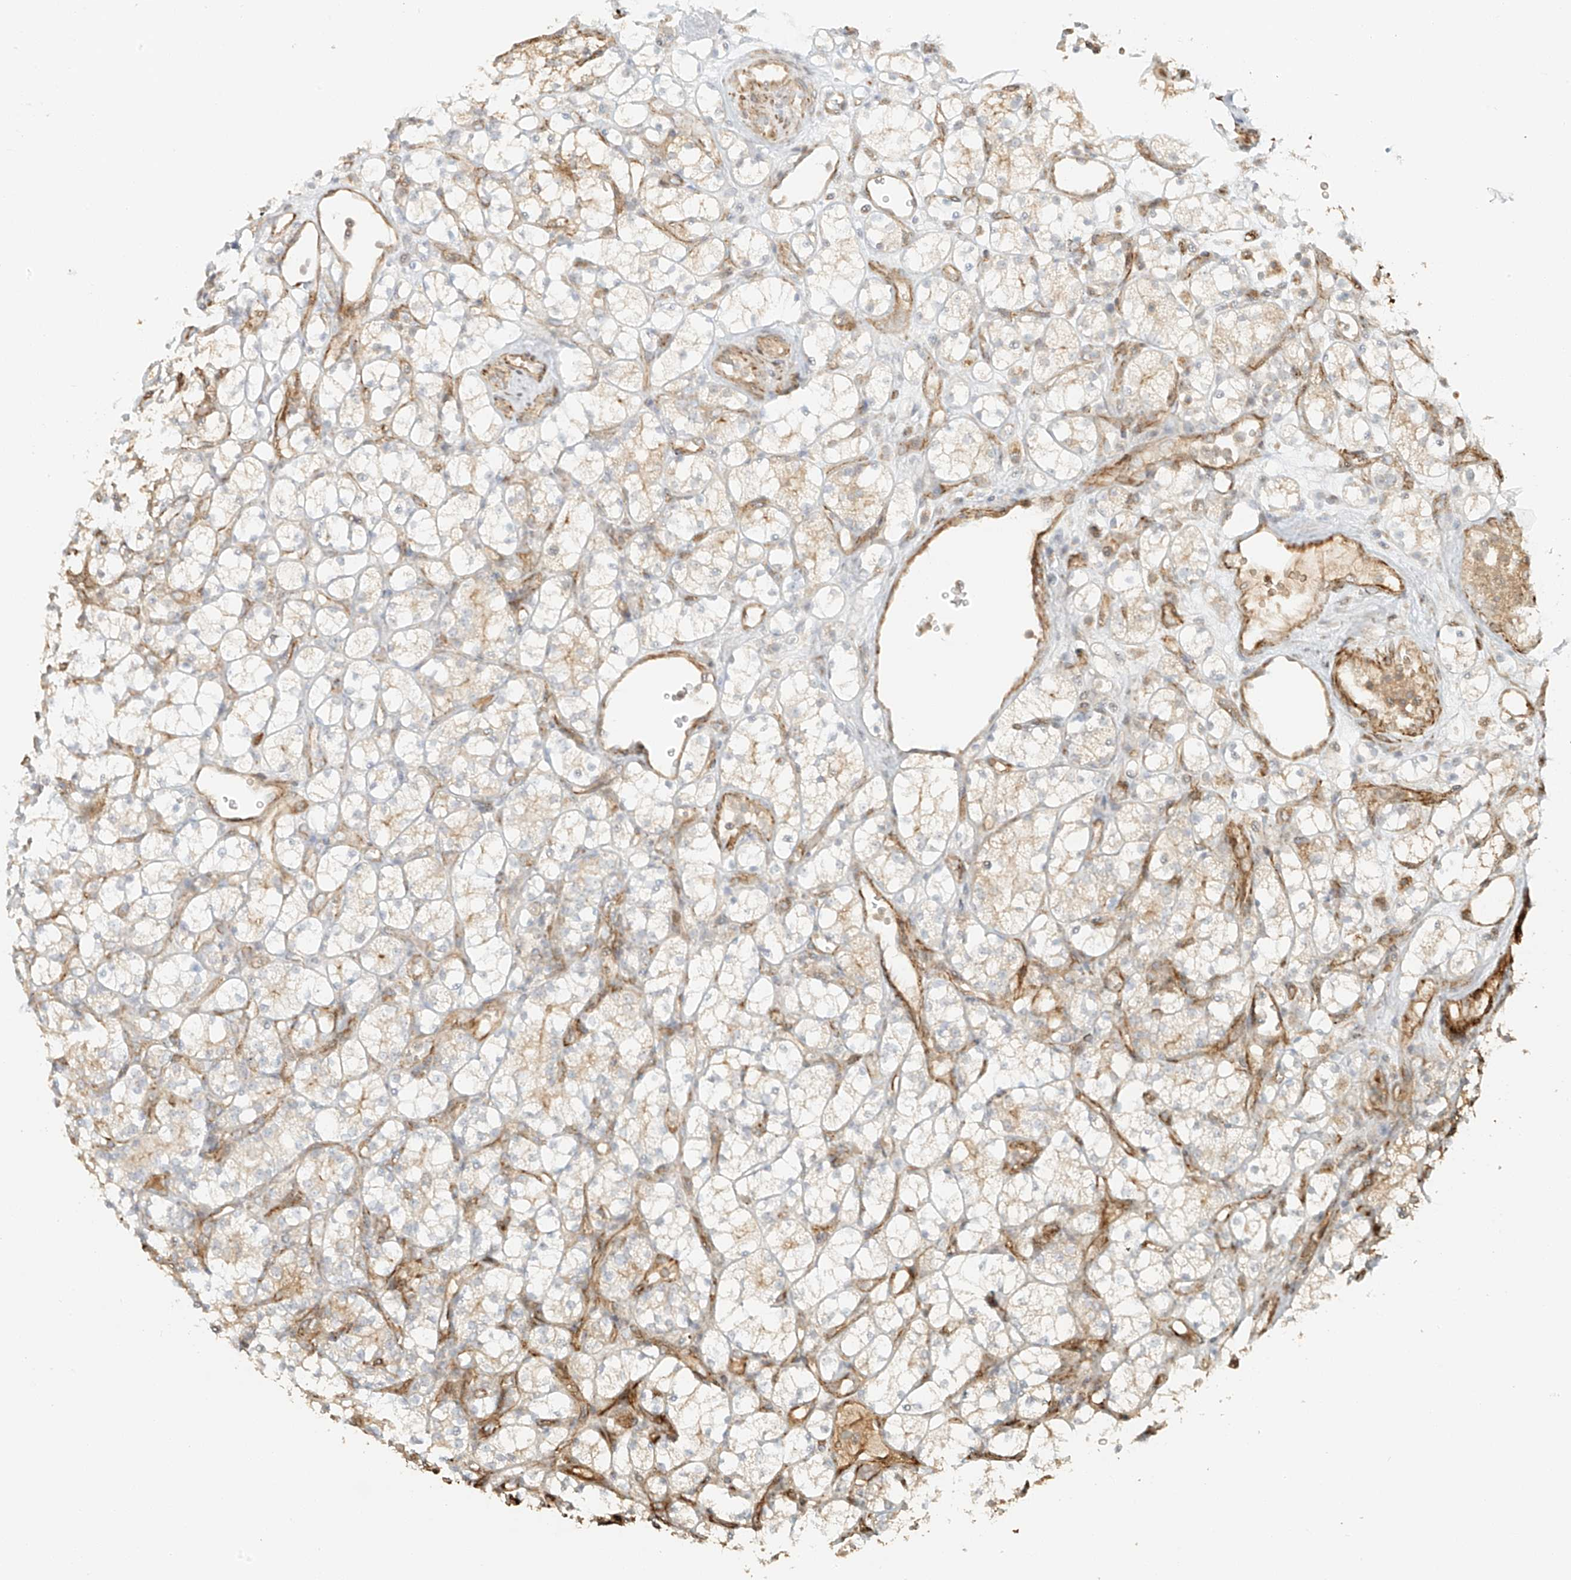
{"staining": {"intensity": "weak", "quantity": "<25%", "location": "cytoplasmic/membranous"}, "tissue": "renal cancer", "cell_type": "Tumor cells", "image_type": "cancer", "snomed": [{"axis": "morphology", "description": "Adenocarcinoma, NOS"}, {"axis": "topography", "description": "Kidney"}], "caption": "The micrograph exhibits no staining of tumor cells in adenocarcinoma (renal).", "gene": "MIPEP", "patient": {"sex": "male", "age": 77}}